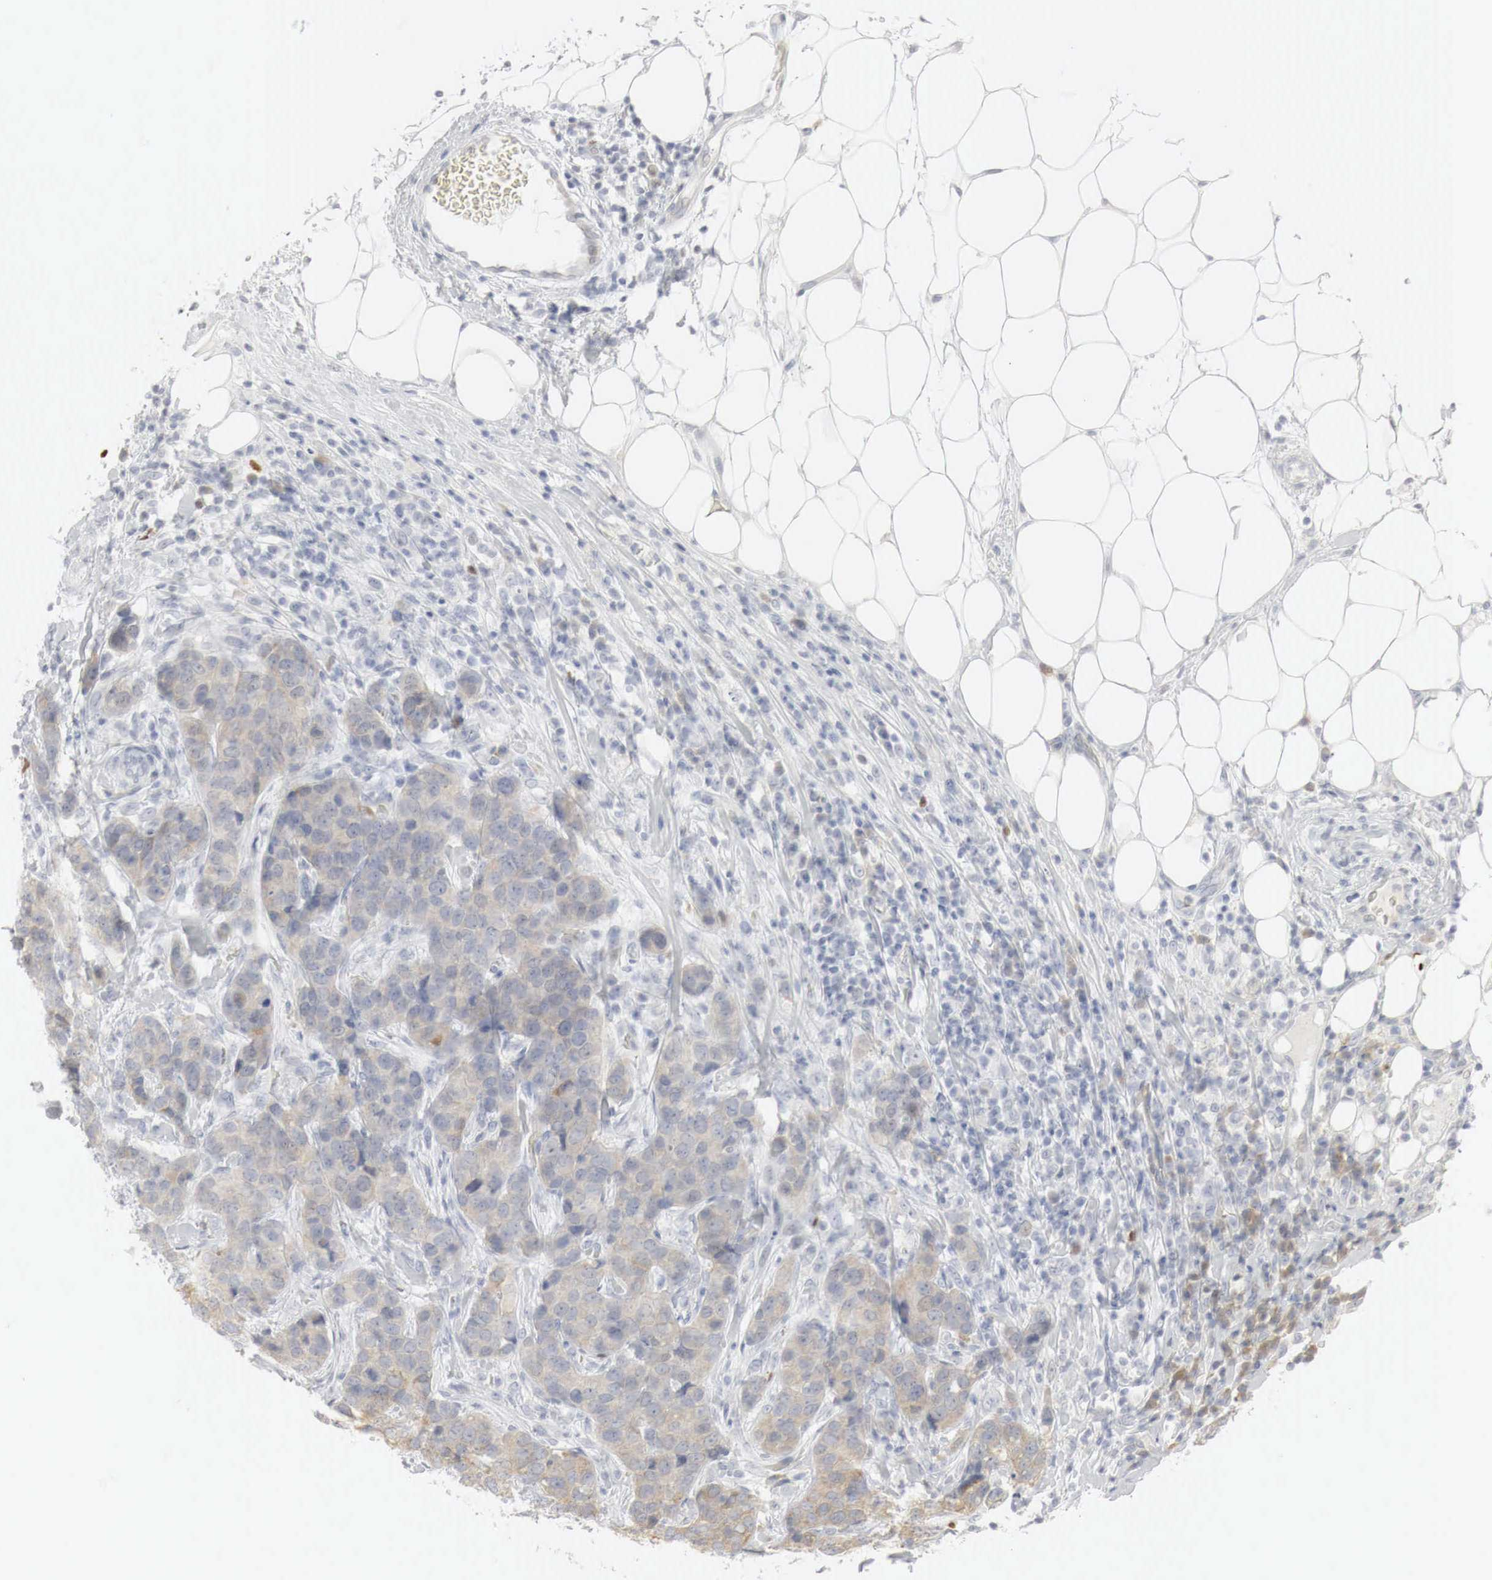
{"staining": {"intensity": "weak", "quantity": "25%-75%", "location": "cytoplasmic/membranous"}, "tissue": "breast cancer", "cell_type": "Tumor cells", "image_type": "cancer", "snomed": [{"axis": "morphology", "description": "Duct carcinoma"}, {"axis": "topography", "description": "Breast"}], "caption": "Intraductal carcinoma (breast) stained with a brown dye shows weak cytoplasmic/membranous positive staining in approximately 25%-75% of tumor cells.", "gene": "TP63", "patient": {"sex": "female", "age": 91}}